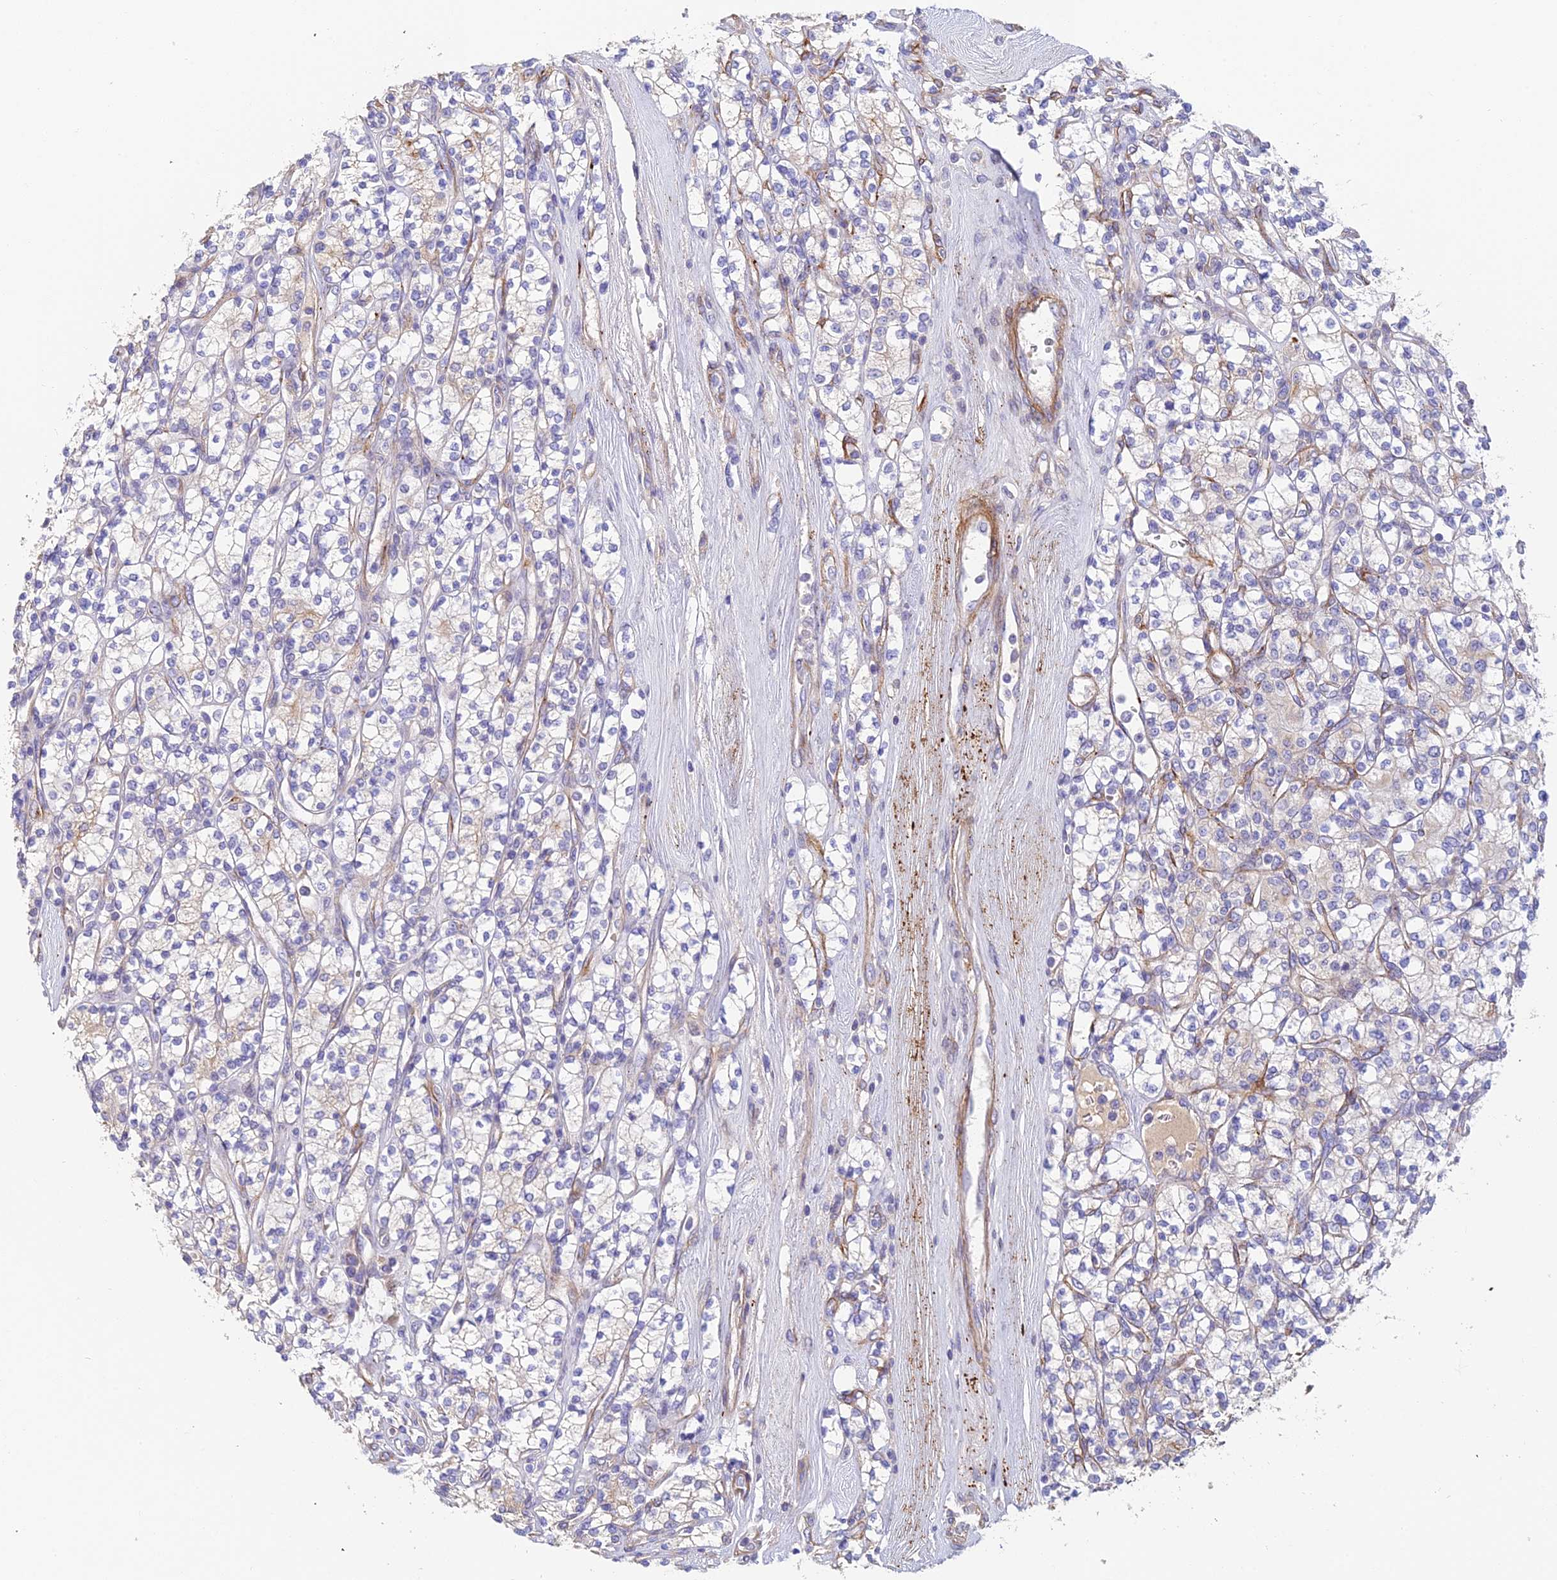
{"staining": {"intensity": "negative", "quantity": "none", "location": "none"}, "tissue": "renal cancer", "cell_type": "Tumor cells", "image_type": "cancer", "snomed": [{"axis": "morphology", "description": "Adenocarcinoma, NOS"}, {"axis": "topography", "description": "Kidney"}], "caption": "The immunohistochemistry (IHC) micrograph has no significant staining in tumor cells of renal cancer tissue. (DAB (3,3'-diaminobenzidine) IHC visualized using brightfield microscopy, high magnification).", "gene": "CSPG4", "patient": {"sex": "male", "age": 77}}